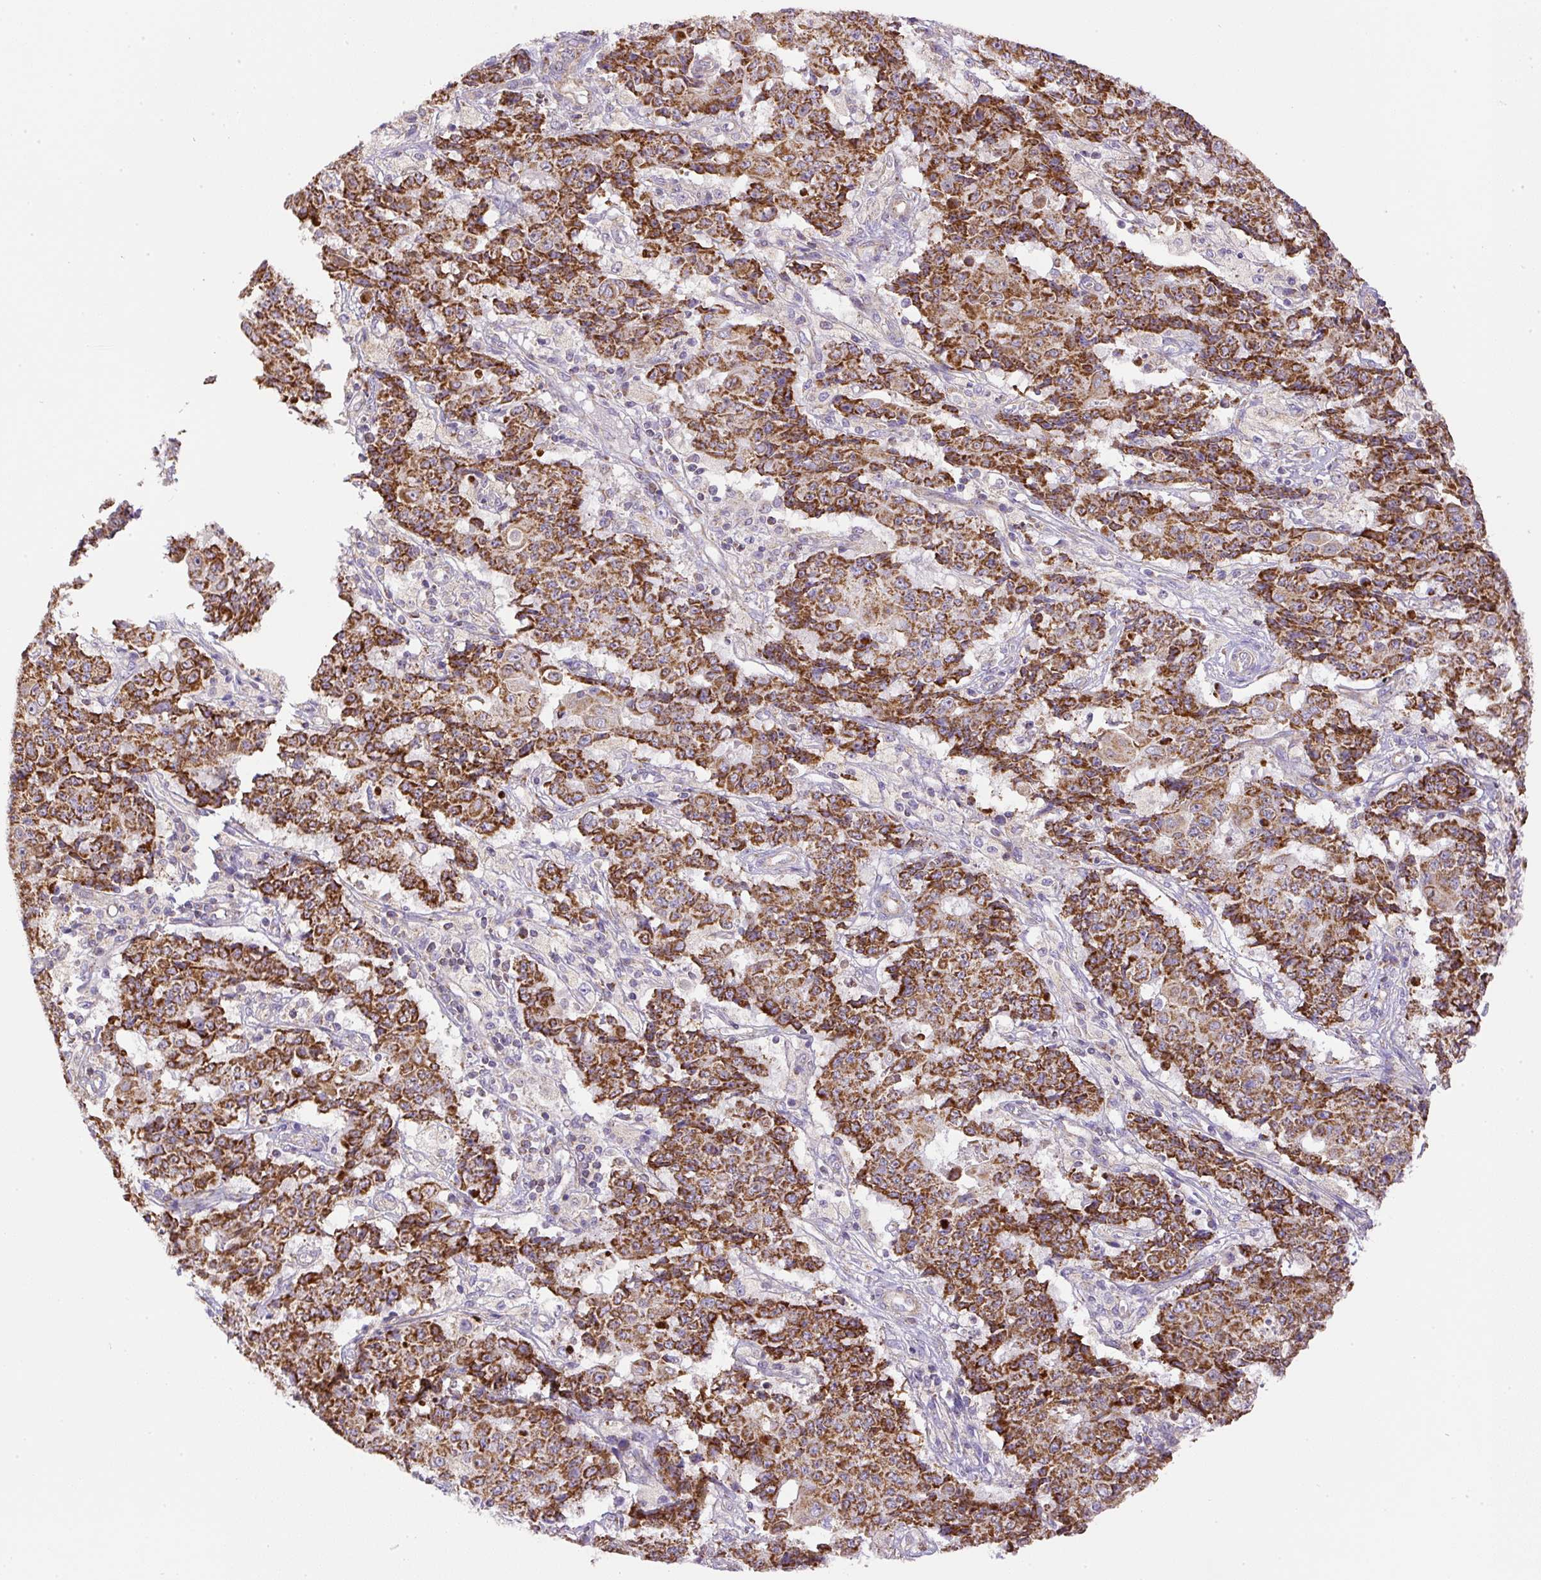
{"staining": {"intensity": "strong", "quantity": ">75%", "location": "cytoplasmic/membranous"}, "tissue": "ovarian cancer", "cell_type": "Tumor cells", "image_type": "cancer", "snomed": [{"axis": "morphology", "description": "Carcinoma, endometroid"}, {"axis": "topography", "description": "Ovary"}], "caption": "Ovarian cancer (endometroid carcinoma) was stained to show a protein in brown. There is high levels of strong cytoplasmic/membranous expression in approximately >75% of tumor cells. (brown staining indicates protein expression, while blue staining denotes nuclei).", "gene": "NDUFAF2", "patient": {"sex": "female", "age": 42}}